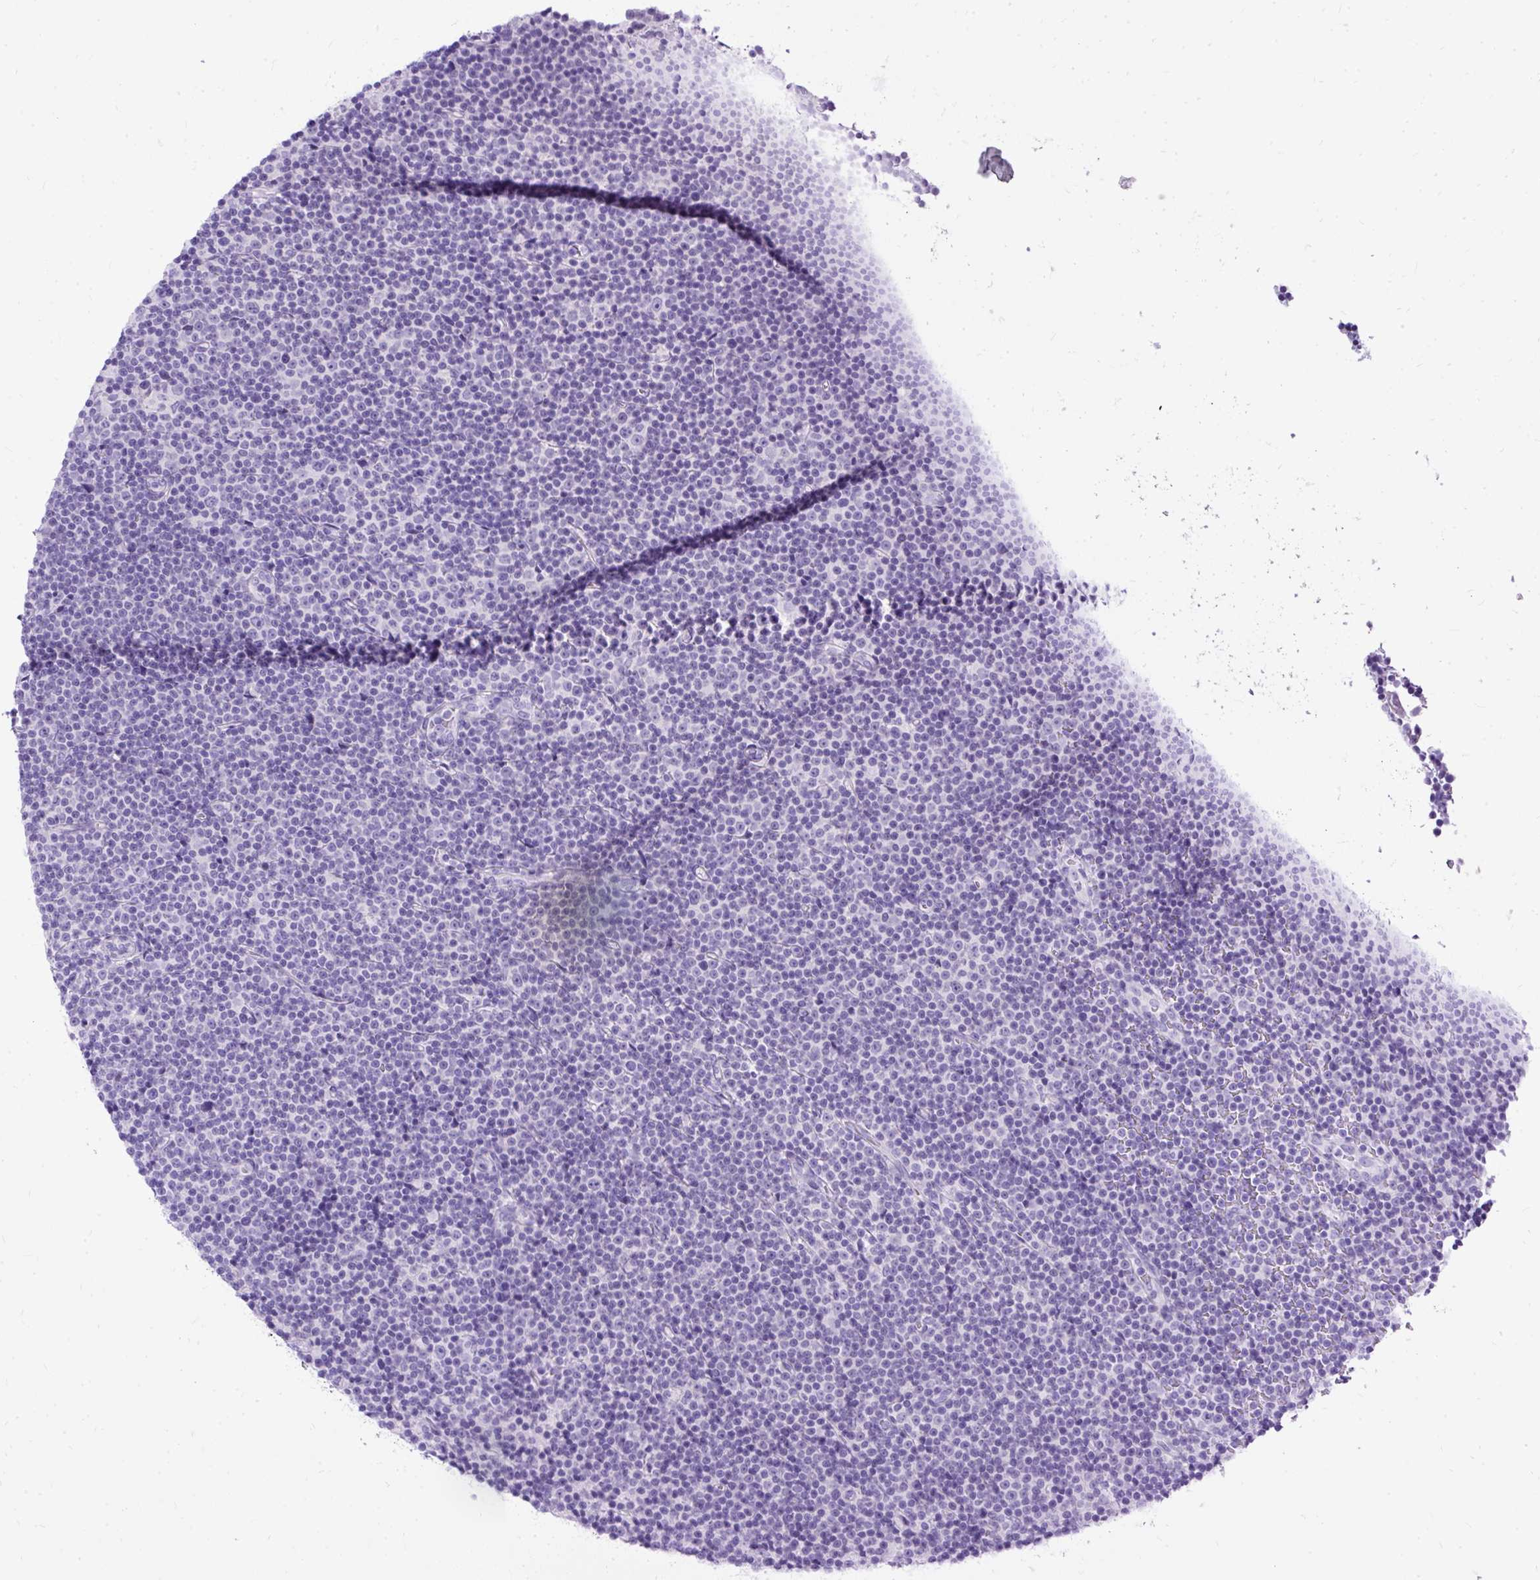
{"staining": {"intensity": "negative", "quantity": "none", "location": "none"}, "tissue": "lymphoma", "cell_type": "Tumor cells", "image_type": "cancer", "snomed": [{"axis": "morphology", "description": "Malignant lymphoma, non-Hodgkin's type, Low grade"}, {"axis": "topography", "description": "Lymph node"}], "caption": "Immunohistochemistry image of neoplastic tissue: human low-grade malignant lymphoma, non-Hodgkin's type stained with DAB displays no significant protein staining in tumor cells.", "gene": "HEY1", "patient": {"sex": "female", "age": 67}}